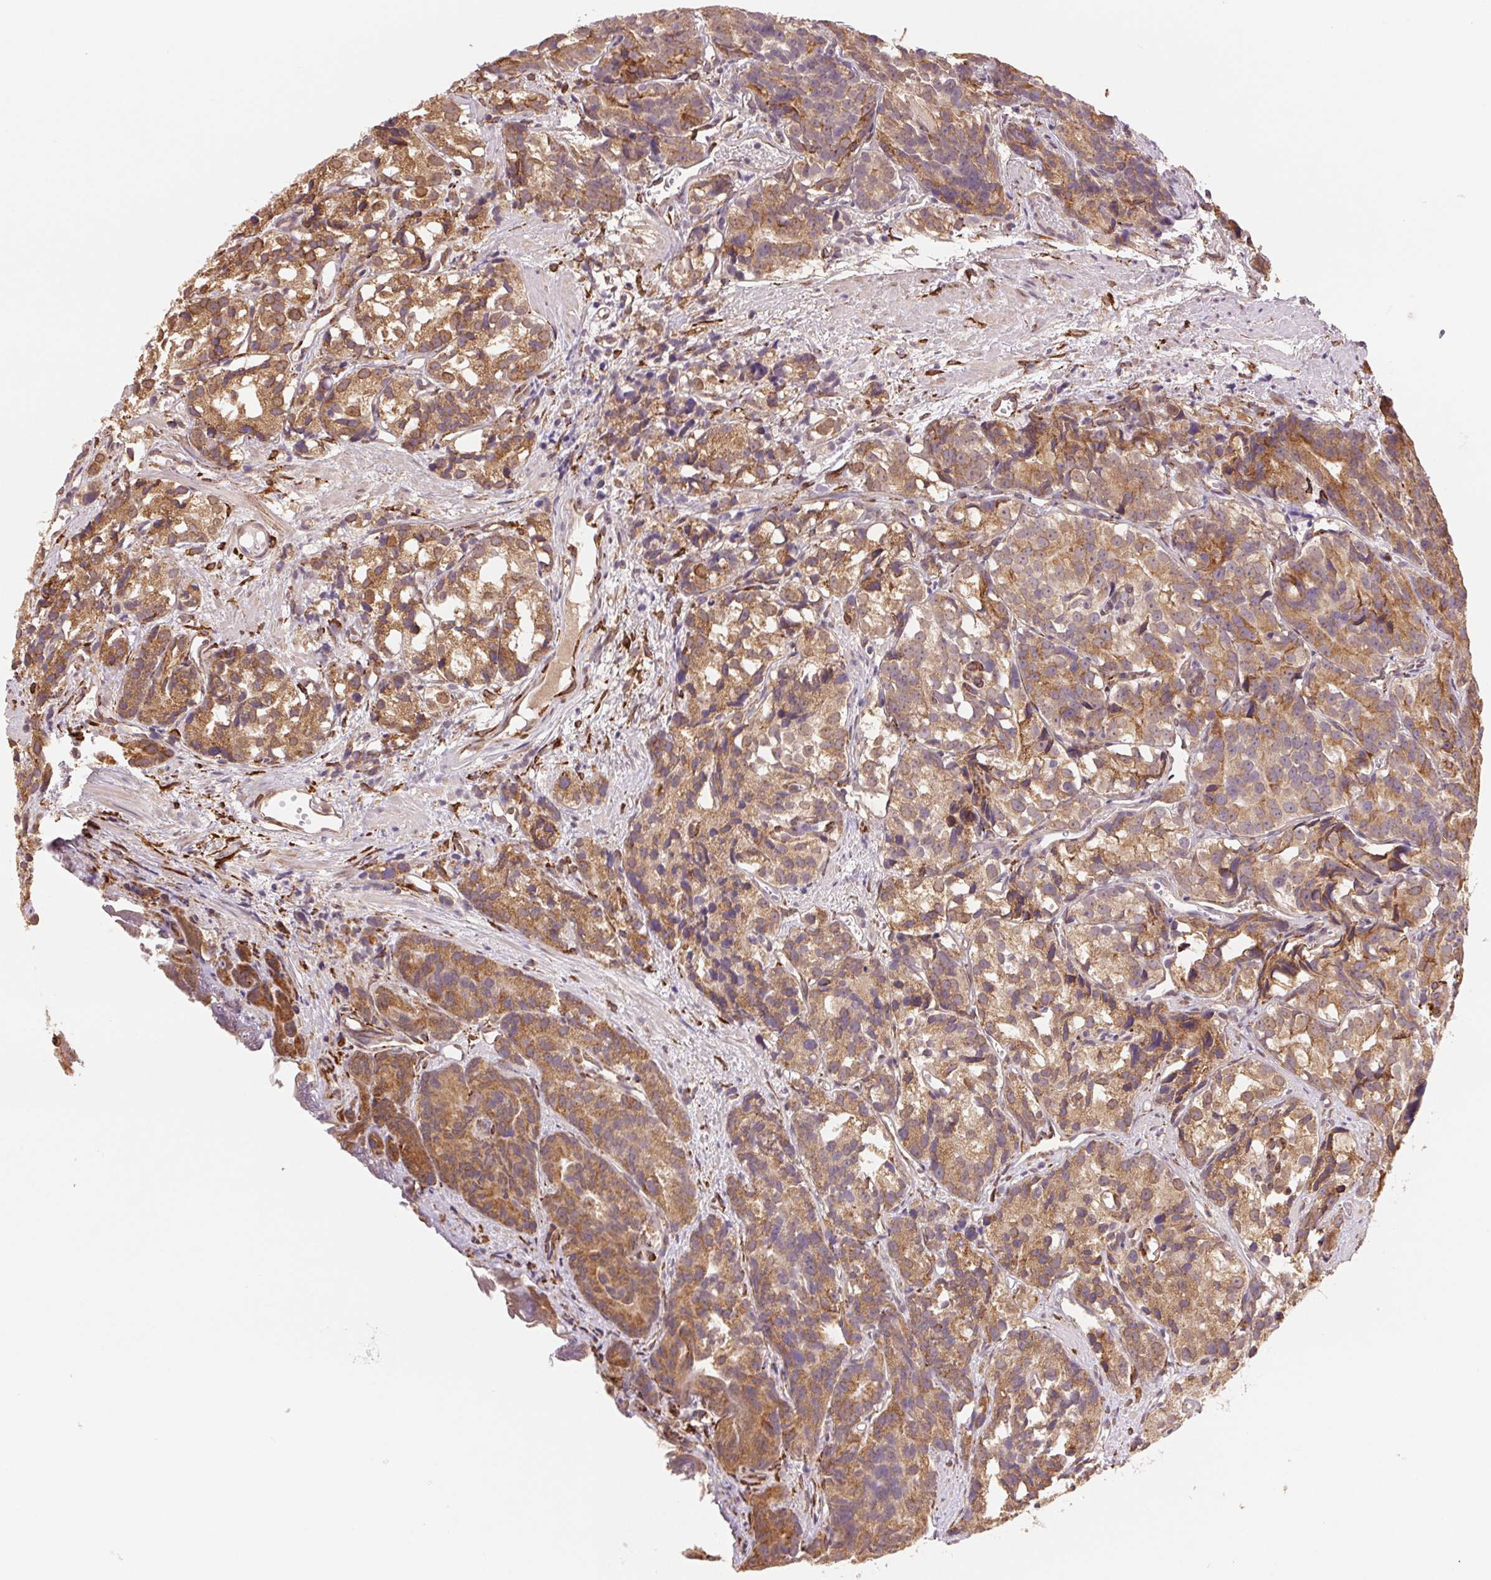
{"staining": {"intensity": "moderate", "quantity": ">75%", "location": "cytoplasmic/membranous"}, "tissue": "prostate cancer", "cell_type": "Tumor cells", "image_type": "cancer", "snomed": [{"axis": "morphology", "description": "Adenocarcinoma, High grade"}, {"axis": "topography", "description": "Prostate"}], "caption": "A micrograph of adenocarcinoma (high-grade) (prostate) stained for a protein shows moderate cytoplasmic/membranous brown staining in tumor cells.", "gene": "FKBP10", "patient": {"sex": "male", "age": 77}}